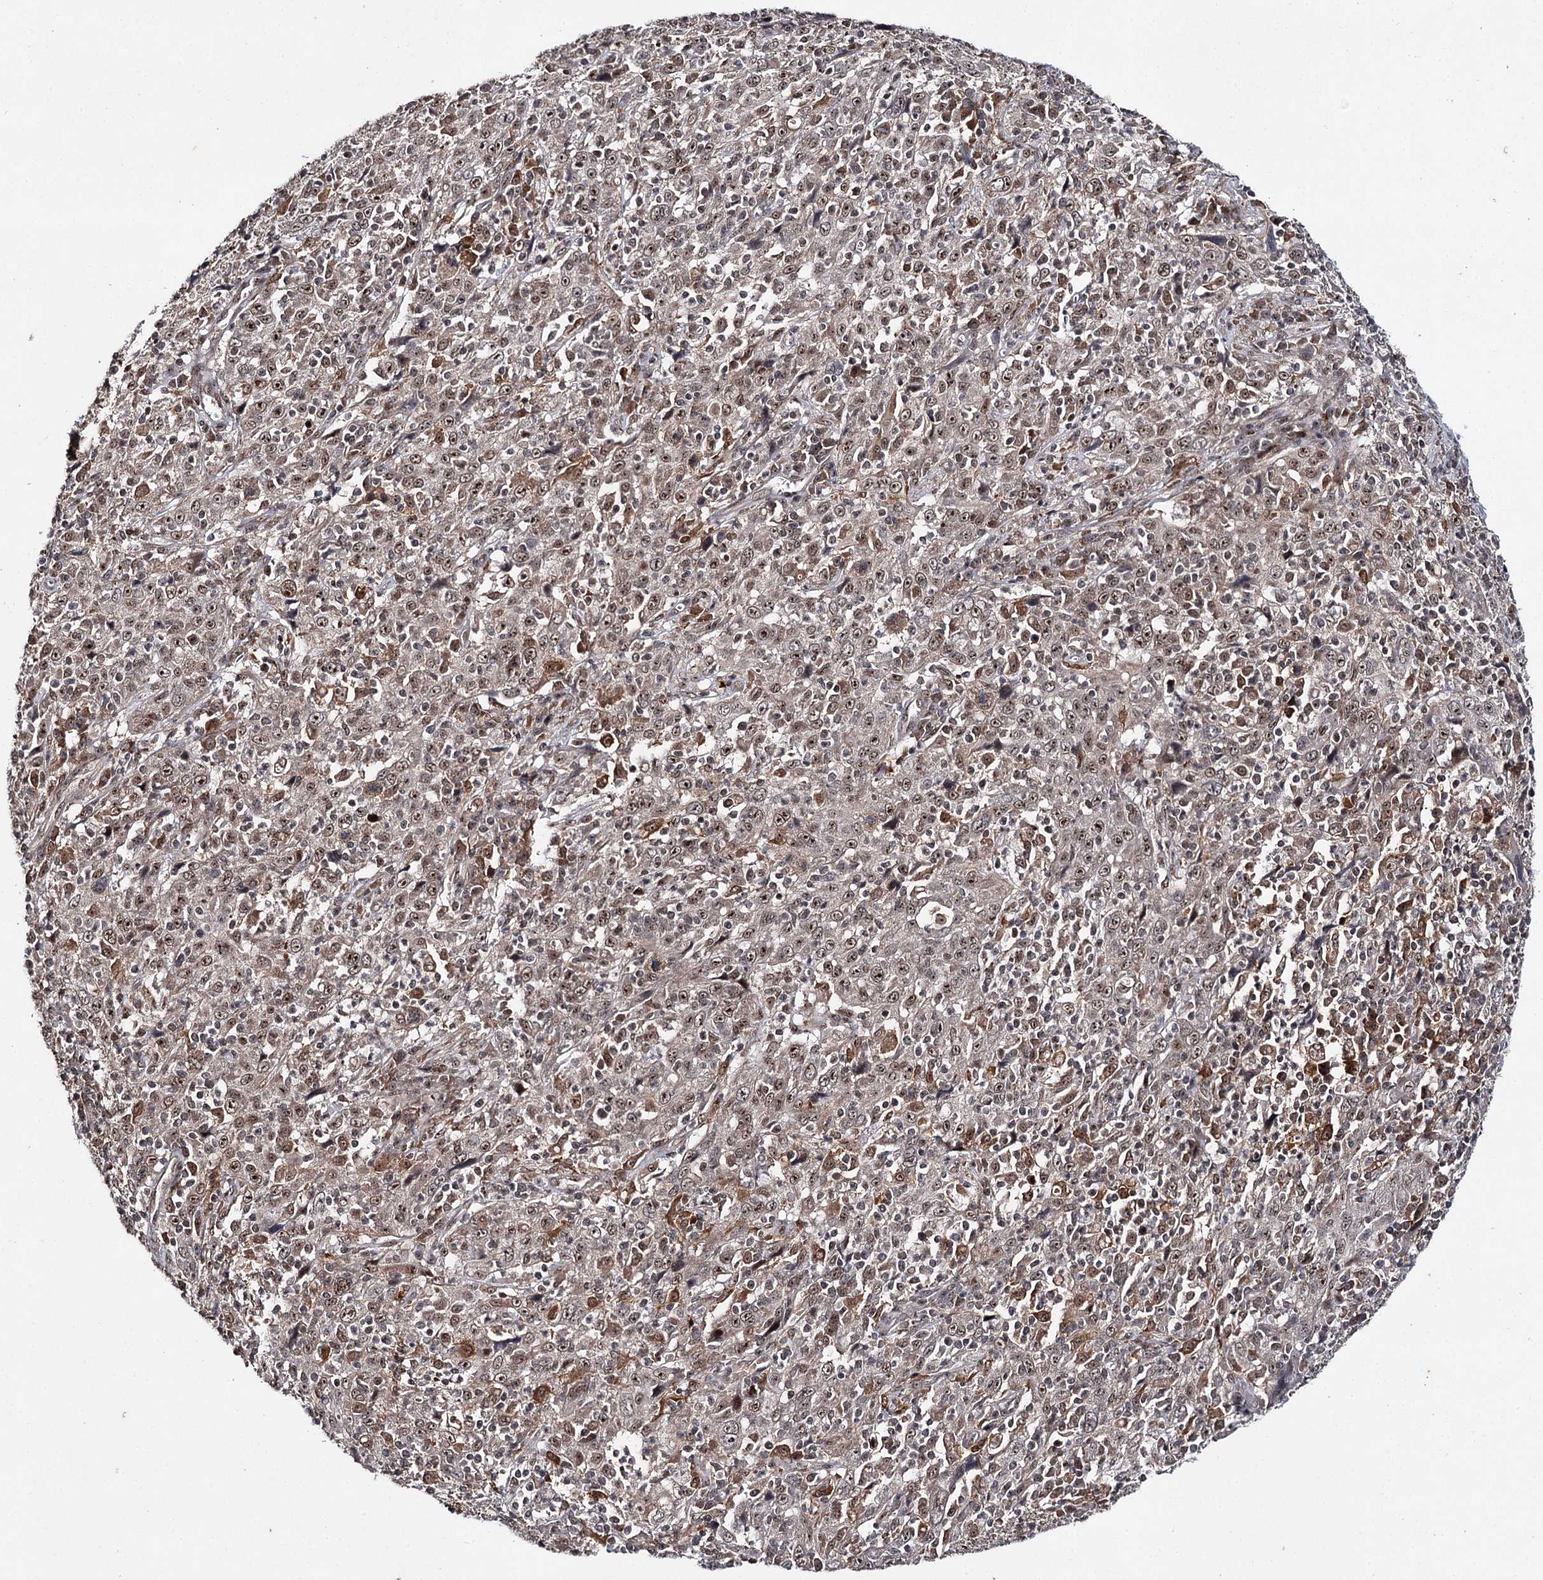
{"staining": {"intensity": "moderate", "quantity": ">75%", "location": "nuclear"}, "tissue": "cervical cancer", "cell_type": "Tumor cells", "image_type": "cancer", "snomed": [{"axis": "morphology", "description": "Squamous cell carcinoma, NOS"}, {"axis": "topography", "description": "Cervix"}], "caption": "This histopathology image reveals squamous cell carcinoma (cervical) stained with IHC to label a protein in brown. The nuclear of tumor cells show moderate positivity for the protein. Nuclei are counter-stained blue.", "gene": "BUD13", "patient": {"sex": "female", "age": 46}}